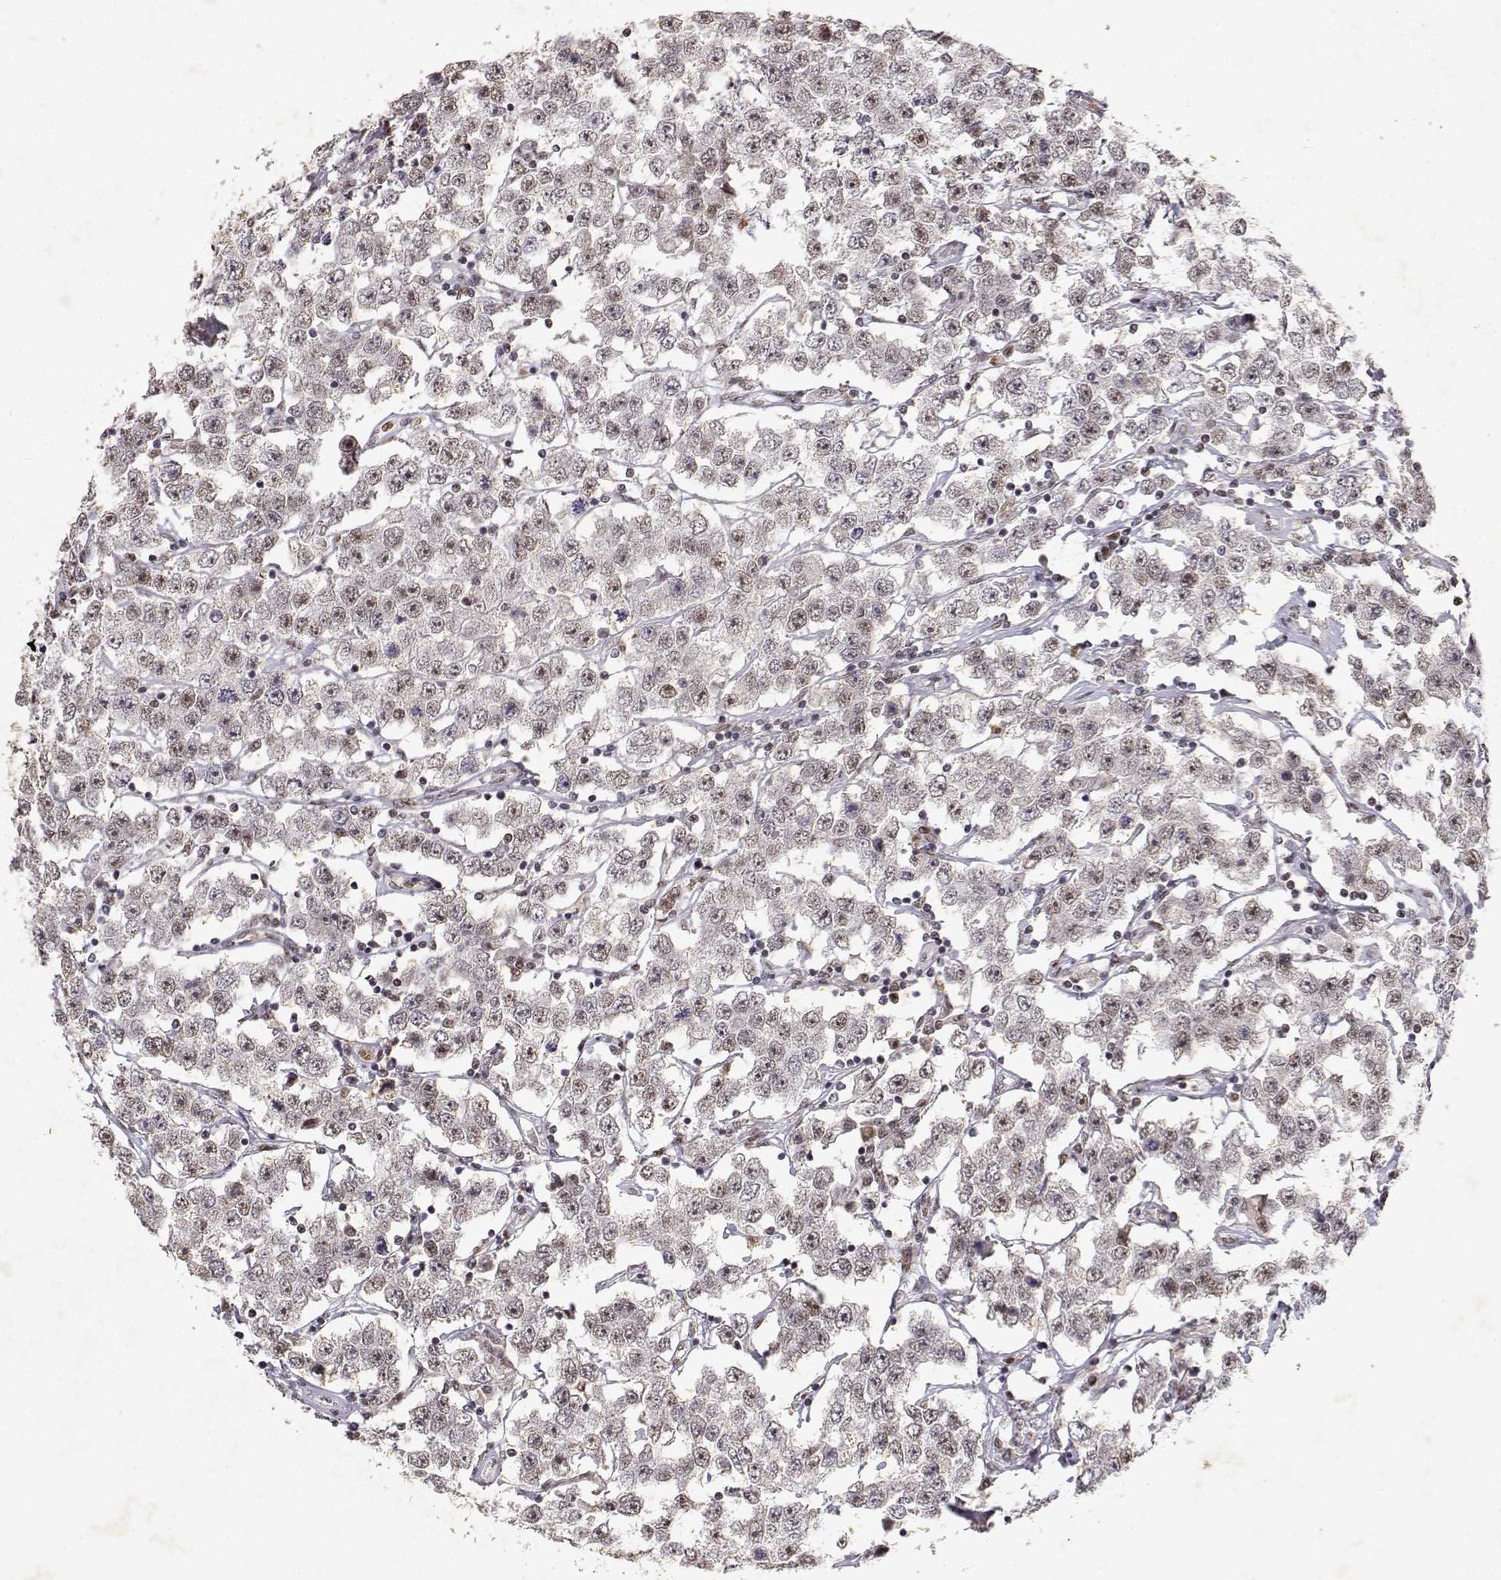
{"staining": {"intensity": "weak", "quantity": "25%-75%", "location": "nuclear"}, "tissue": "testis cancer", "cell_type": "Tumor cells", "image_type": "cancer", "snomed": [{"axis": "morphology", "description": "Seminoma, NOS"}, {"axis": "topography", "description": "Testis"}], "caption": "Testis cancer (seminoma) stained for a protein displays weak nuclear positivity in tumor cells.", "gene": "RSF1", "patient": {"sex": "male", "age": 52}}